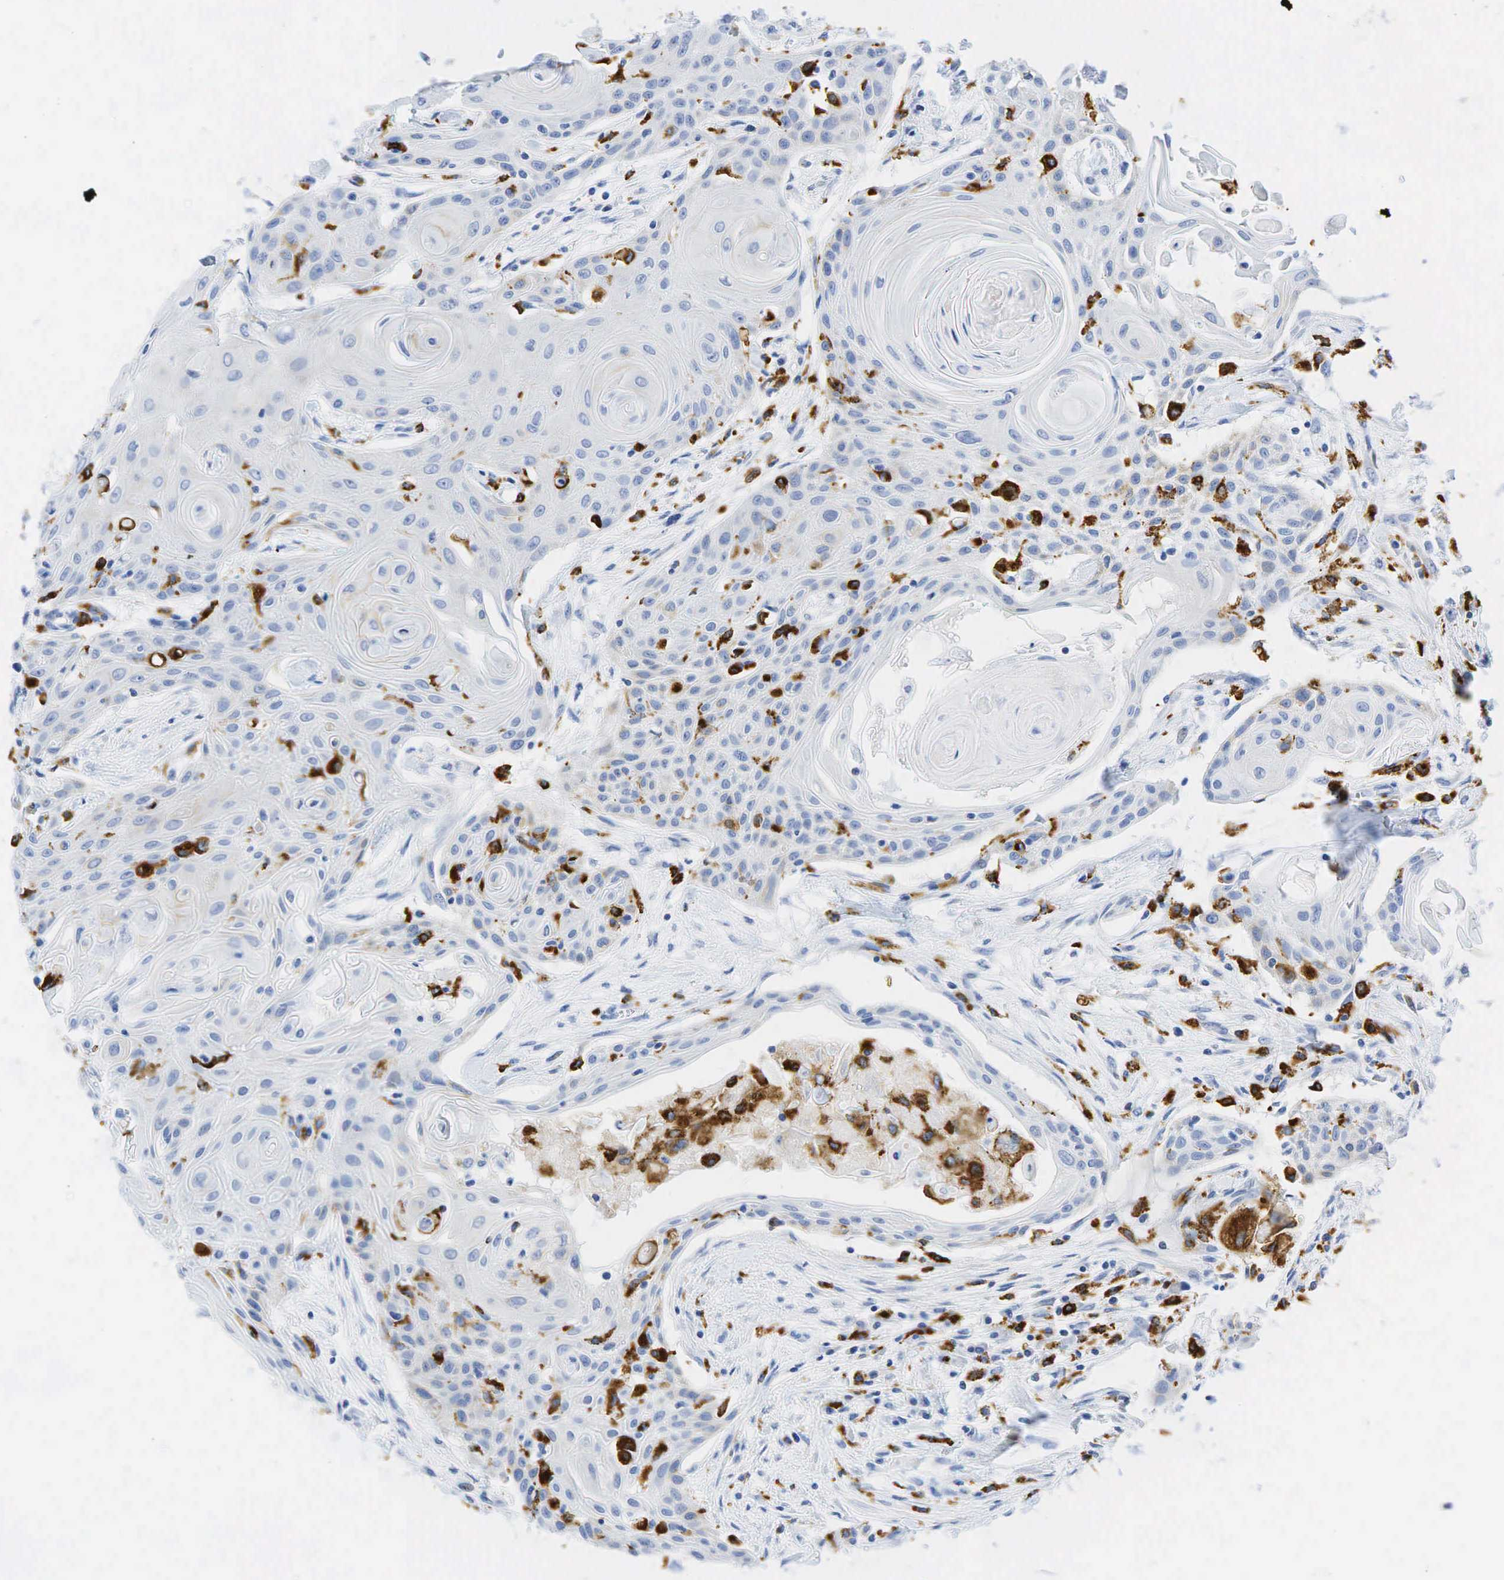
{"staining": {"intensity": "negative", "quantity": "none", "location": "none"}, "tissue": "head and neck cancer", "cell_type": "Tumor cells", "image_type": "cancer", "snomed": [{"axis": "morphology", "description": "Squamous cell carcinoma, NOS"}, {"axis": "morphology", "description": "Squamous cell carcinoma, metastatic, NOS"}, {"axis": "topography", "description": "Lymph node"}, {"axis": "topography", "description": "Salivary gland"}, {"axis": "topography", "description": "Head-Neck"}], "caption": "Immunohistochemistry (IHC) of head and neck cancer (metastatic squamous cell carcinoma) exhibits no positivity in tumor cells.", "gene": "CD68", "patient": {"sex": "female", "age": 74}}